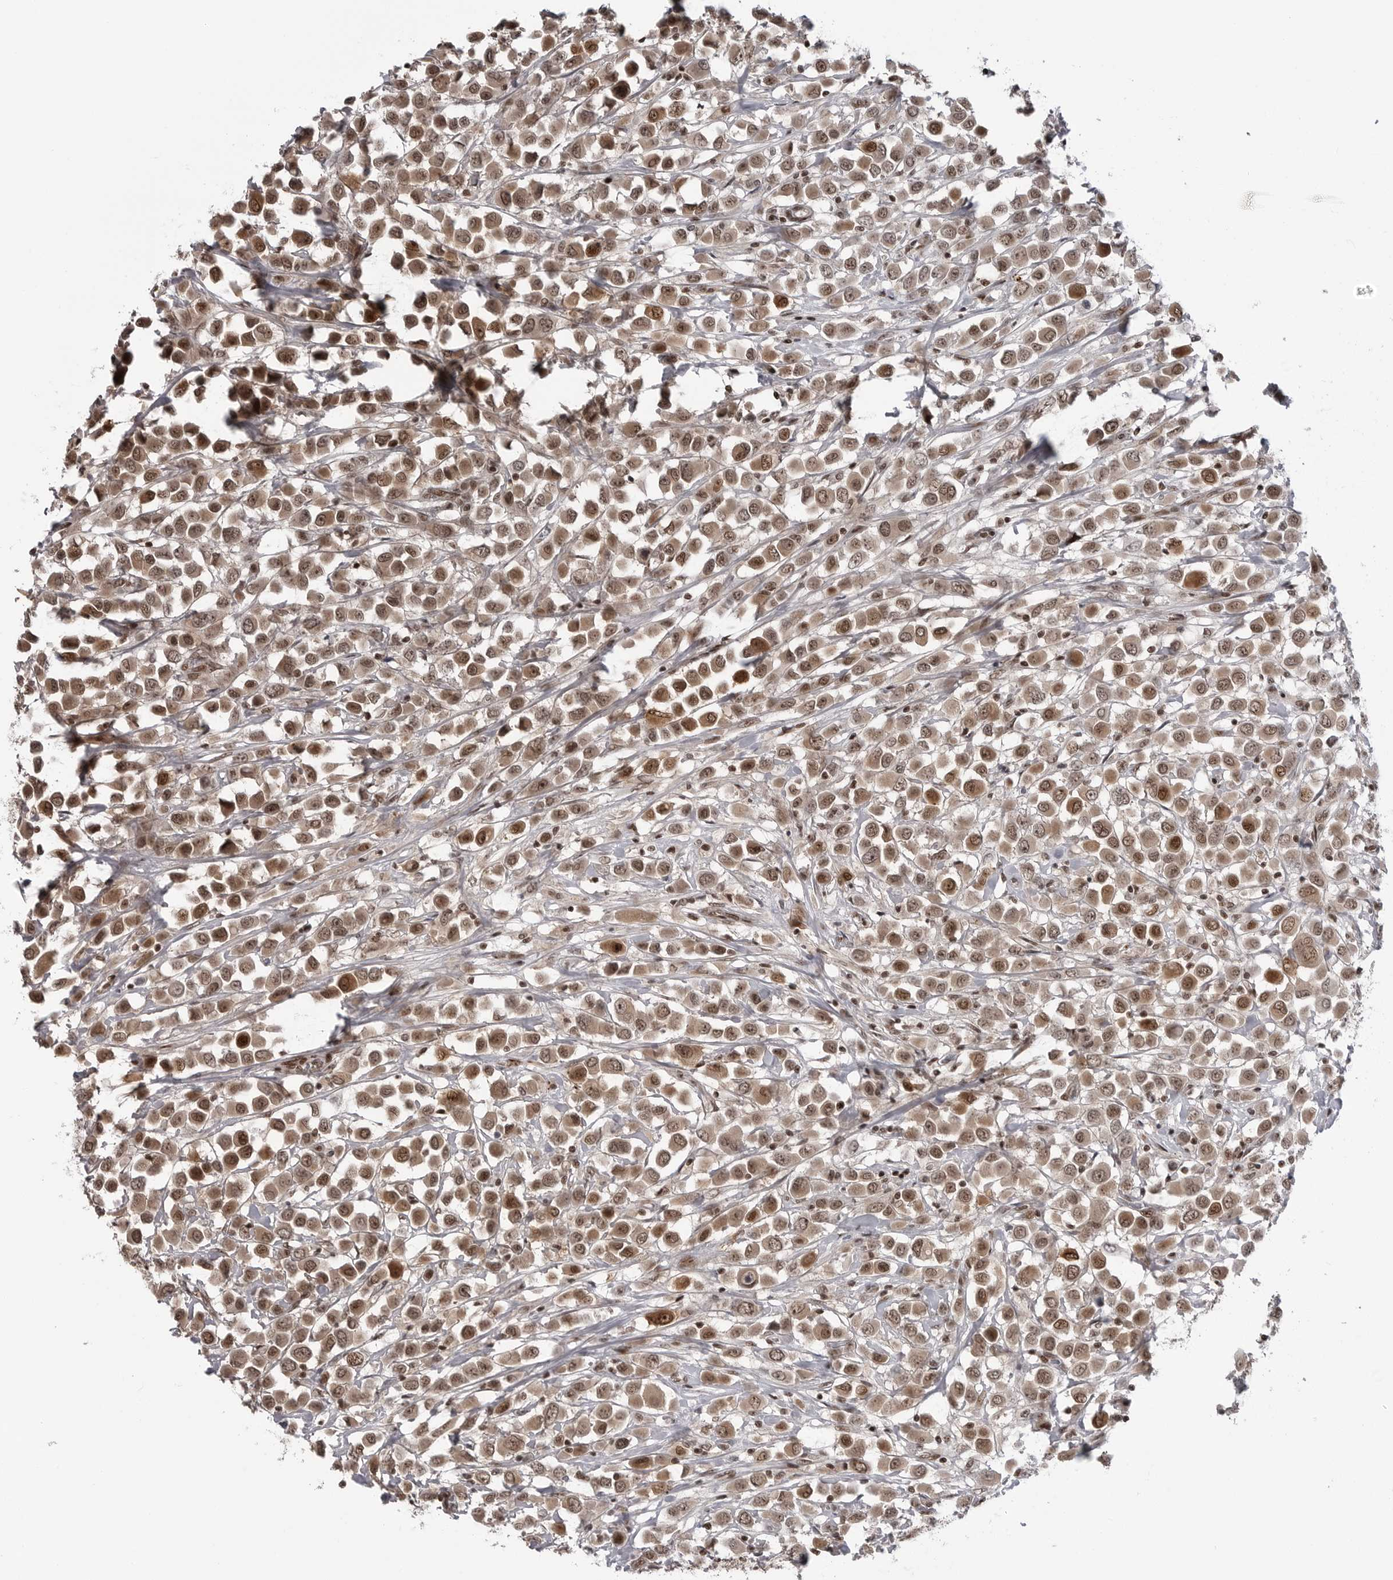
{"staining": {"intensity": "moderate", "quantity": ">75%", "location": "cytoplasmic/membranous,nuclear"}, "tissue": "breast cancer", "cell_type": "Tumor cells", "image_type": "cancer", "snomed": [{"axis": "morphology", "description": "Duct carcinoma"}, {"axis": "topography", "description": "Breast"}], "caption": "Immunohistochemistry histopathology image of neoplastic tissue: human breast invasive ductal carcinoma stained using IHC shows medium levels of moderate protein expression localized specifically in the cytoplasmic/membranous and nuclear of tumor cells, appearing as a cytoplasmic/membranous and nuclear brown color.", "gene": "TRIM66", "patient": {"sex": "female", "age": 61}}